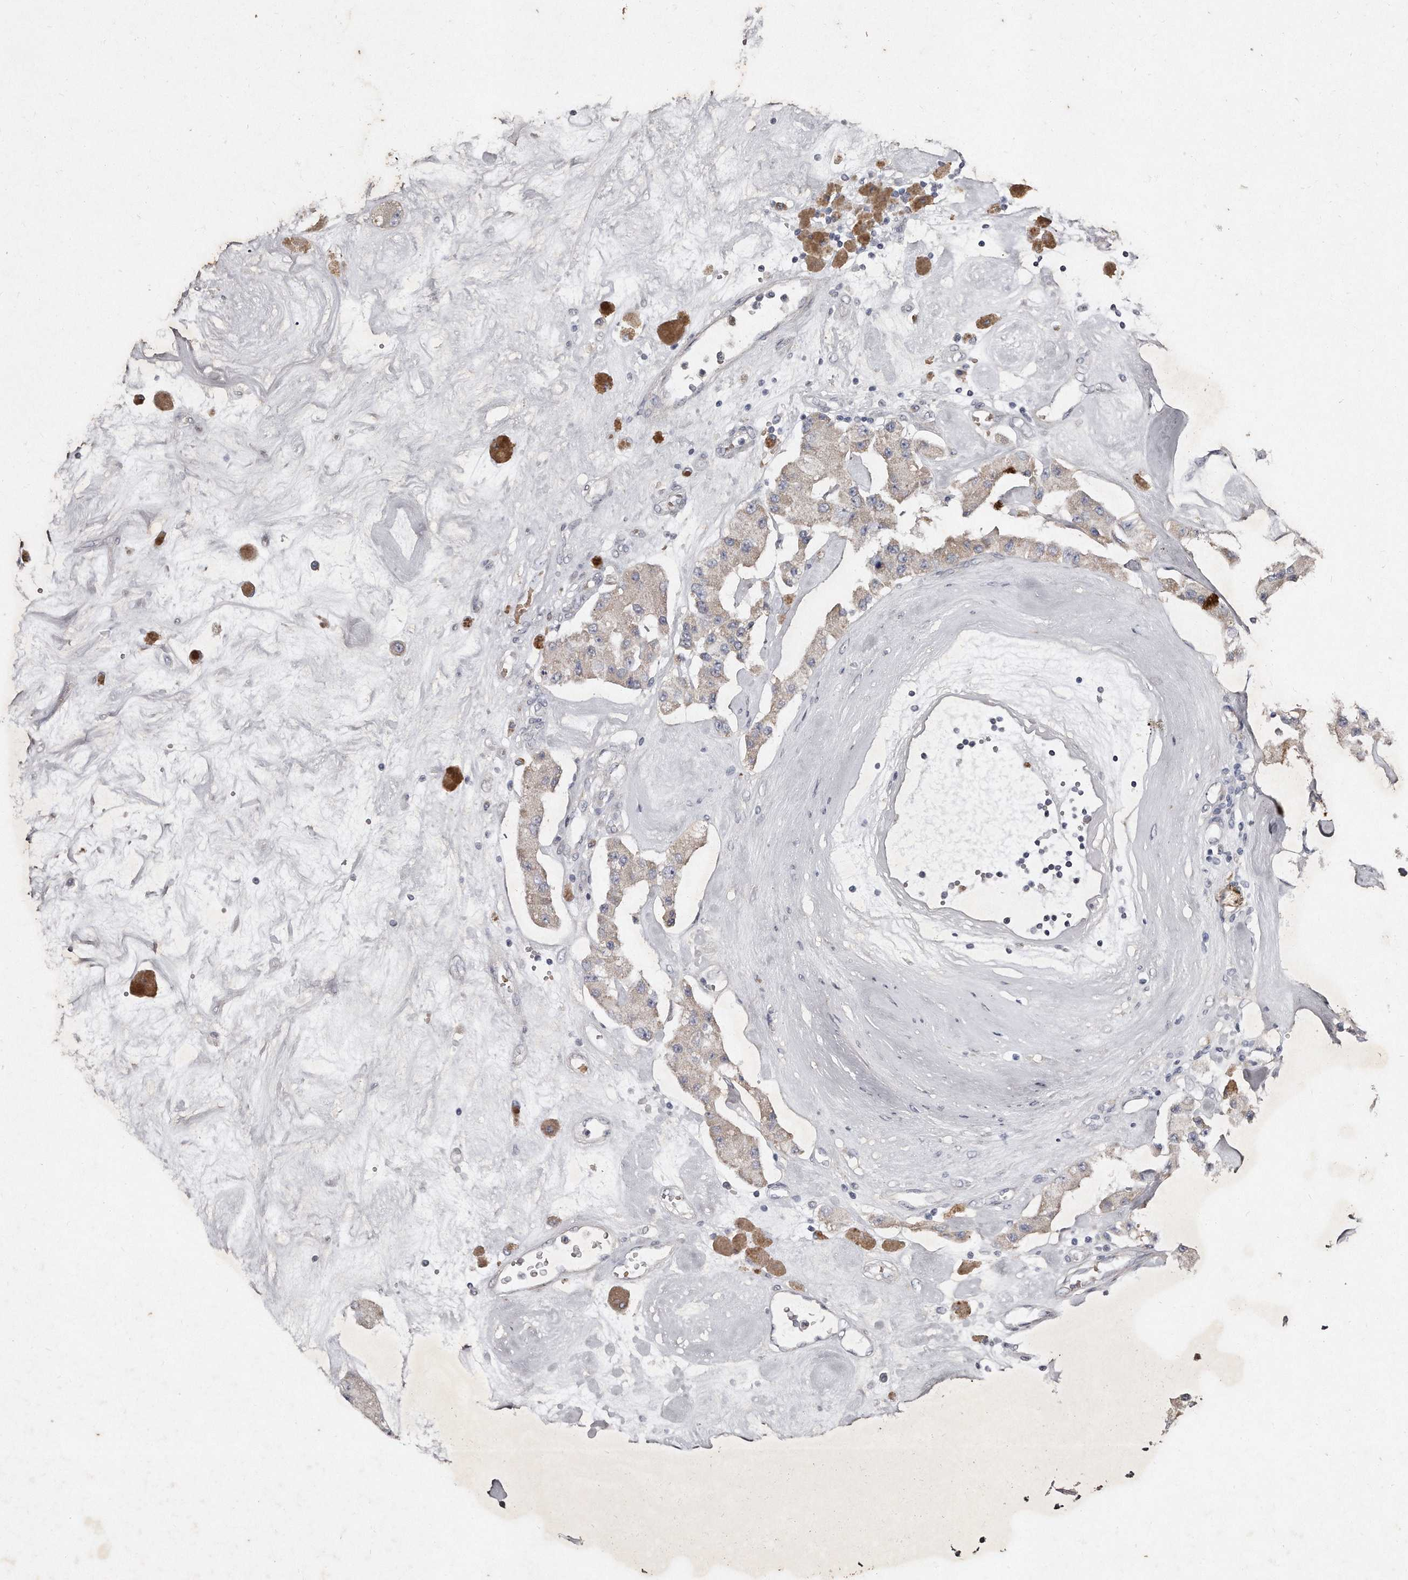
{"staining": {"intensity": "weak", "quantity": "<25%", "location": "cytoplasmic/membranous"}, "tissue": "carcinoid", "cell_type": "Tumor cells", "image_type": "cancer", "snomed": [{"axis": "morphology", "description": "Carcinoid, malignant, NOS"}, {"axis": "topography", "description": "Pancreas"}], "caption": "Photomicrograph shows no significant protein positivity in tumor cells of malignant carcinoid.", "gene": "TECR", "patient": {"sex": "male", "age": 41}}